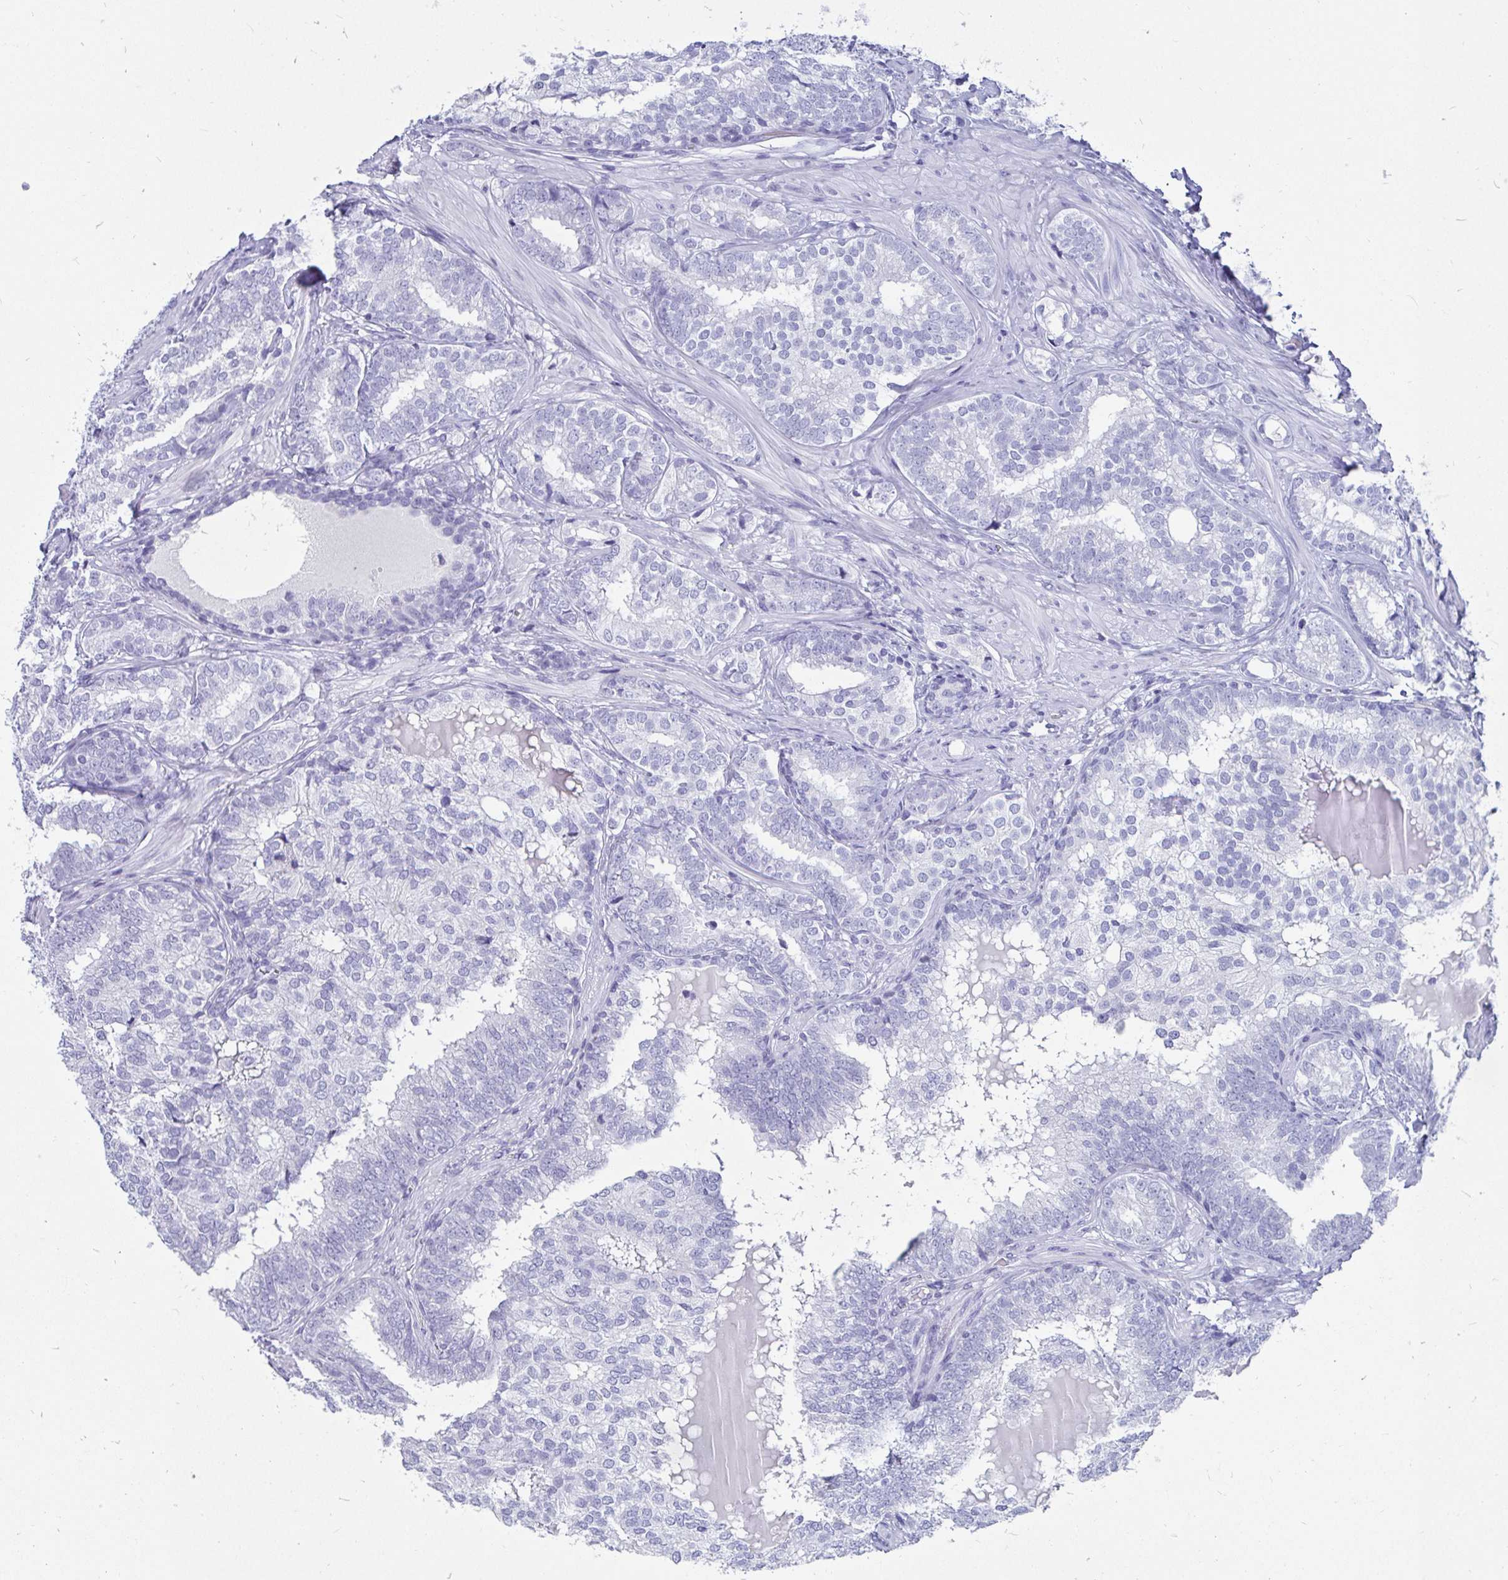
{"staining": {"intensity": "negative", "quantity": "none", "location": "none"}, "tissue": "prostate cancer", "cell_type": "Tumor cells", "image_type": "cancer", "snomed": [{"axis": "morphology", "description": "Adenocarcinoma, High grade"}, {"axis": "topography", "description": "Prostate"}], "caption": "The micrograph shows no significant expression in tumor cells of high-grade adenocarcinoma (prostate). Brightfield microscopy of immunohistochemistry (IHC) stained with DAB (3,3'-diaminobenzidine) (brown) and hematoxylin (blue), captured at high magnification.", "gene": "ZPBP2", "patient": {"sex": "male", "age": 72}}